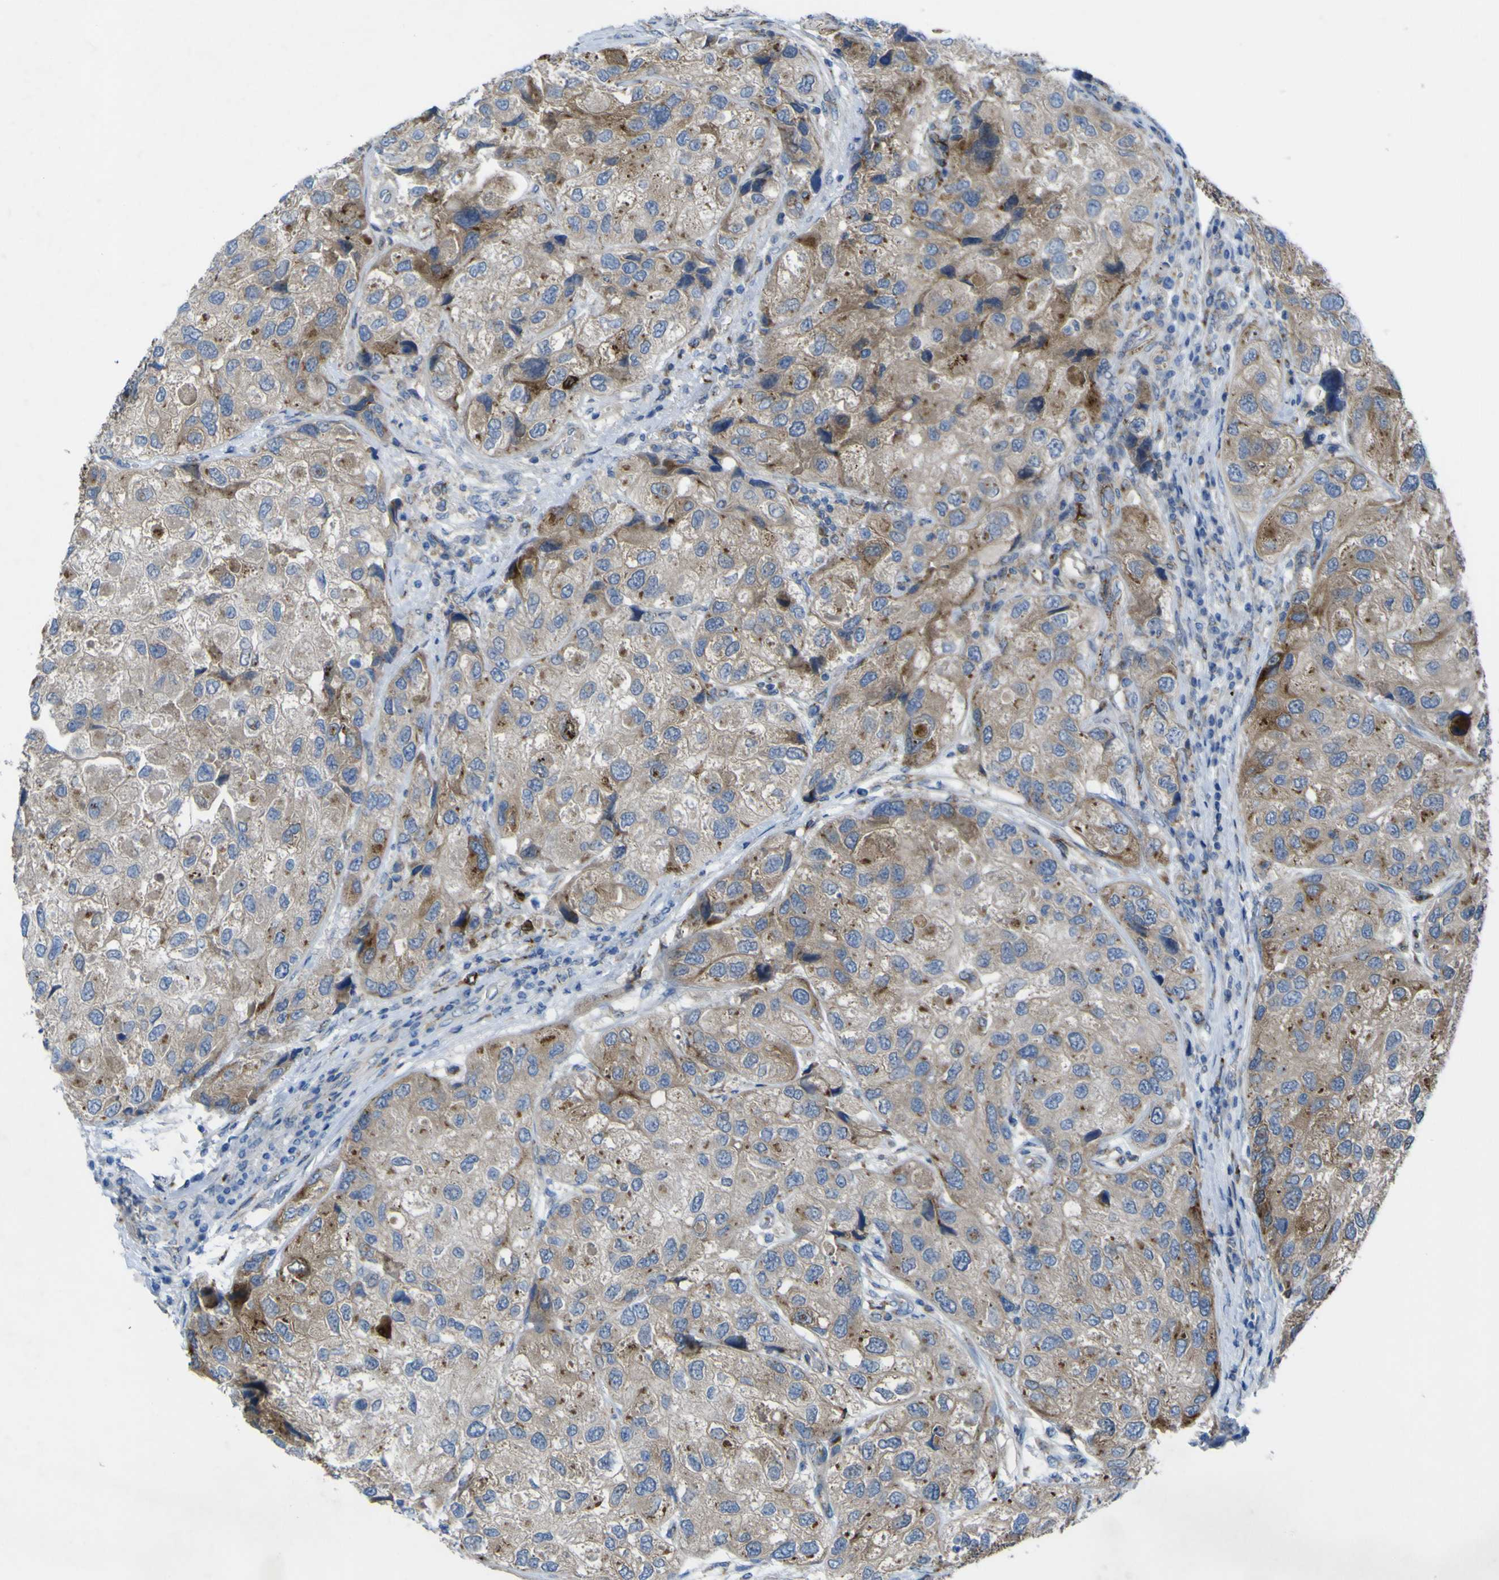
{"staining": {"intensity": "weak", "quantity": ">75%", "location": "cytoplasmic/membranous"}, "tissue": "urothelial cancer", "cell_type": "Tumor cells", "image_type": "cancer", "snomed": [{"axis": "morphology", "description": "Urothelial carcinoma, High grade"}, {"axis": "topography", "description": "Urinary bladder"}], "caption": "Immunohistochemistry of urothelial carcinoma (high-grade) demonstrates low levels of weak cytoplasmic/membranous positivity in about >75% of tumor cells.", "gene": "CST3", "patient": {"sex": "female", "age": 64}}